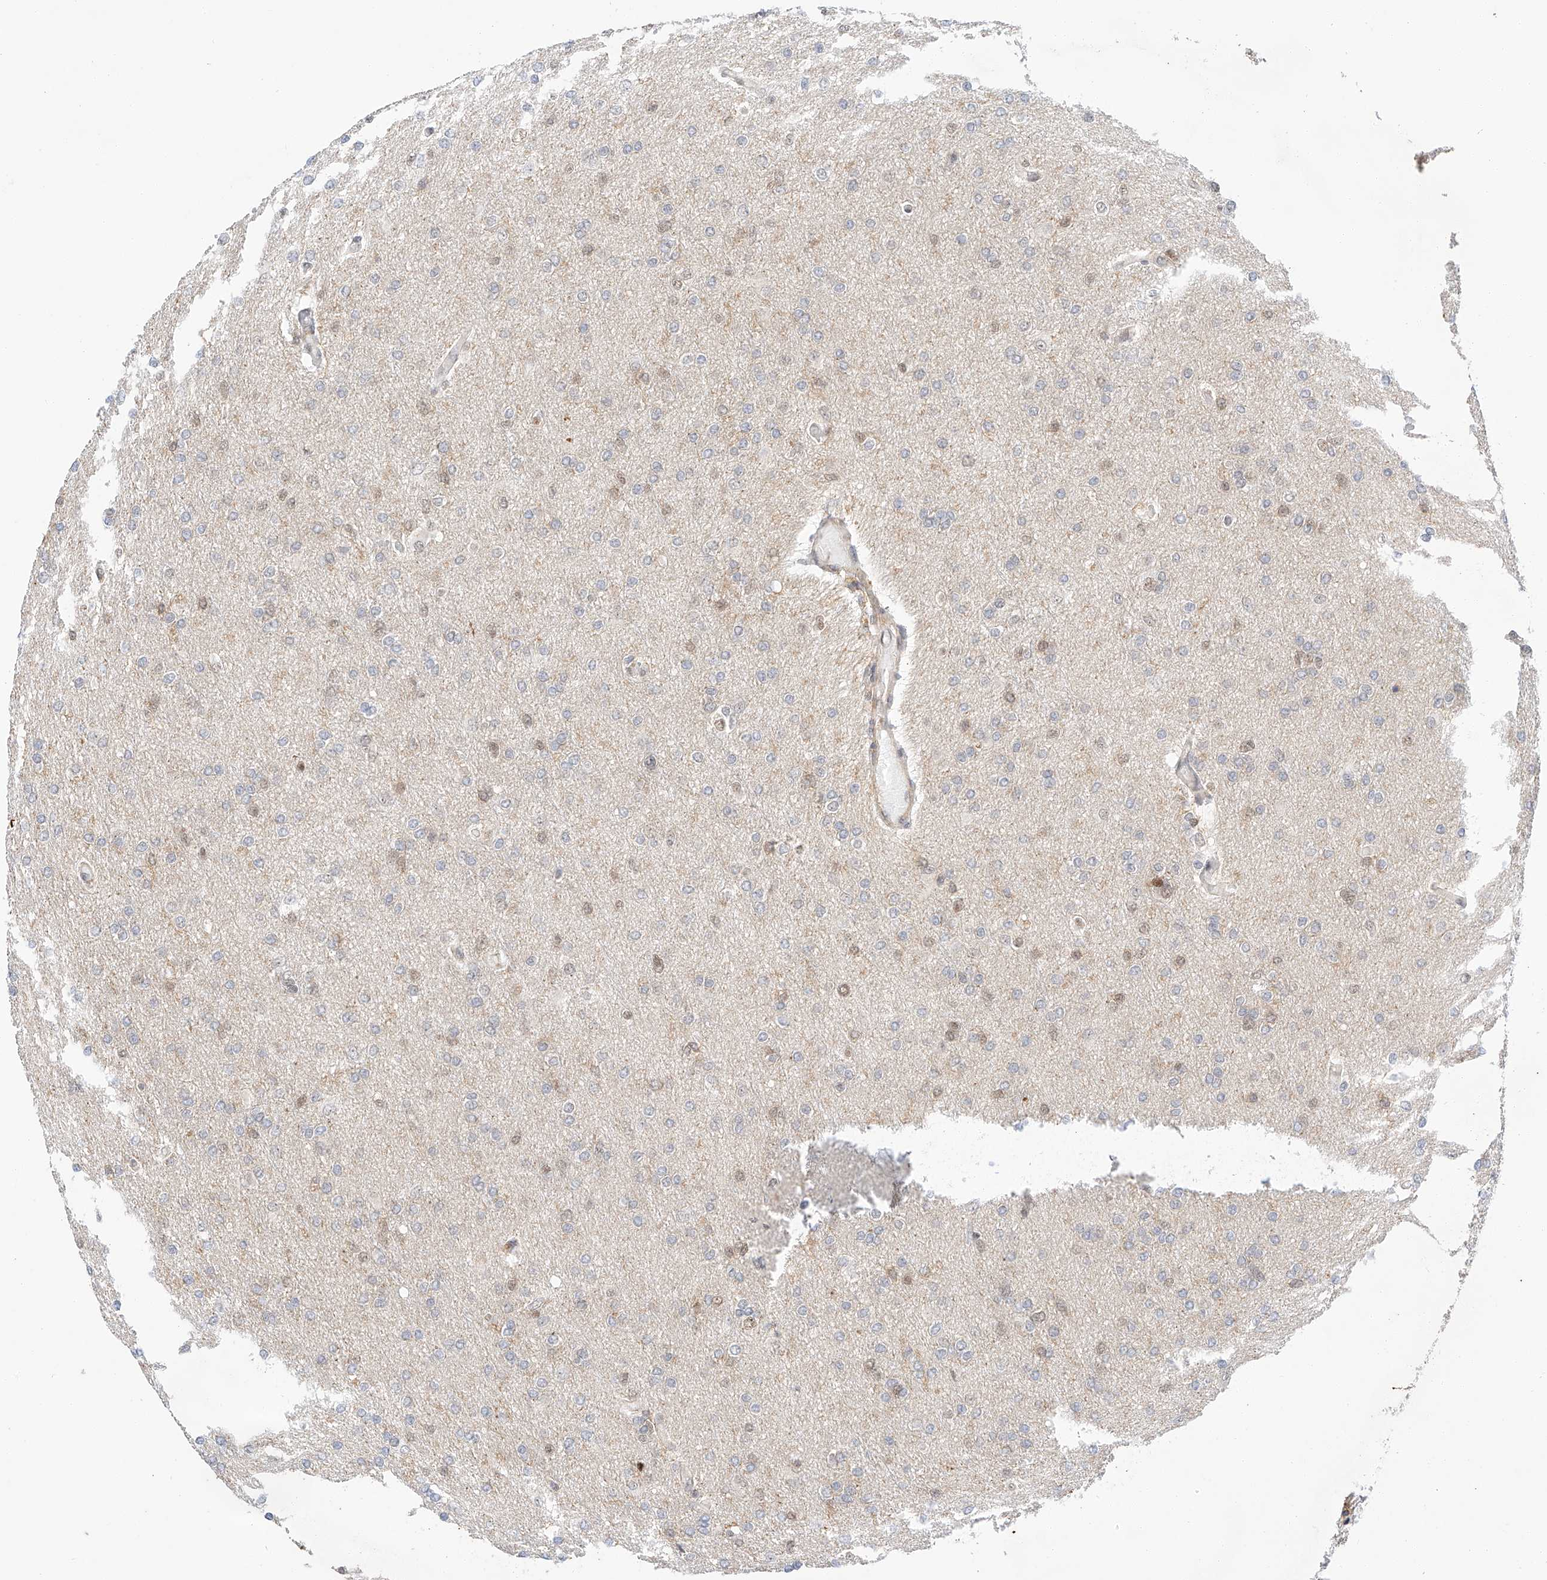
{"staining": {"intensity": "weak", "quantity": "<25%", "location": "nuclear"}, "tissue": "glioma", "cell_type": "Tumor cells", "image_type": "cancer", "snomed": [{"axis": "morphology", "description": "Glioma, malignant, High grade"}, {"axis": "topography", "description": "Cerebral cortex"}], "caption": "DAB immunohistochemical staining of human malignant high-grade glioma displays no significant expression in tumor cells.", "gene": "HDAC9", "patient": {"sex": "female", "age": 36}}